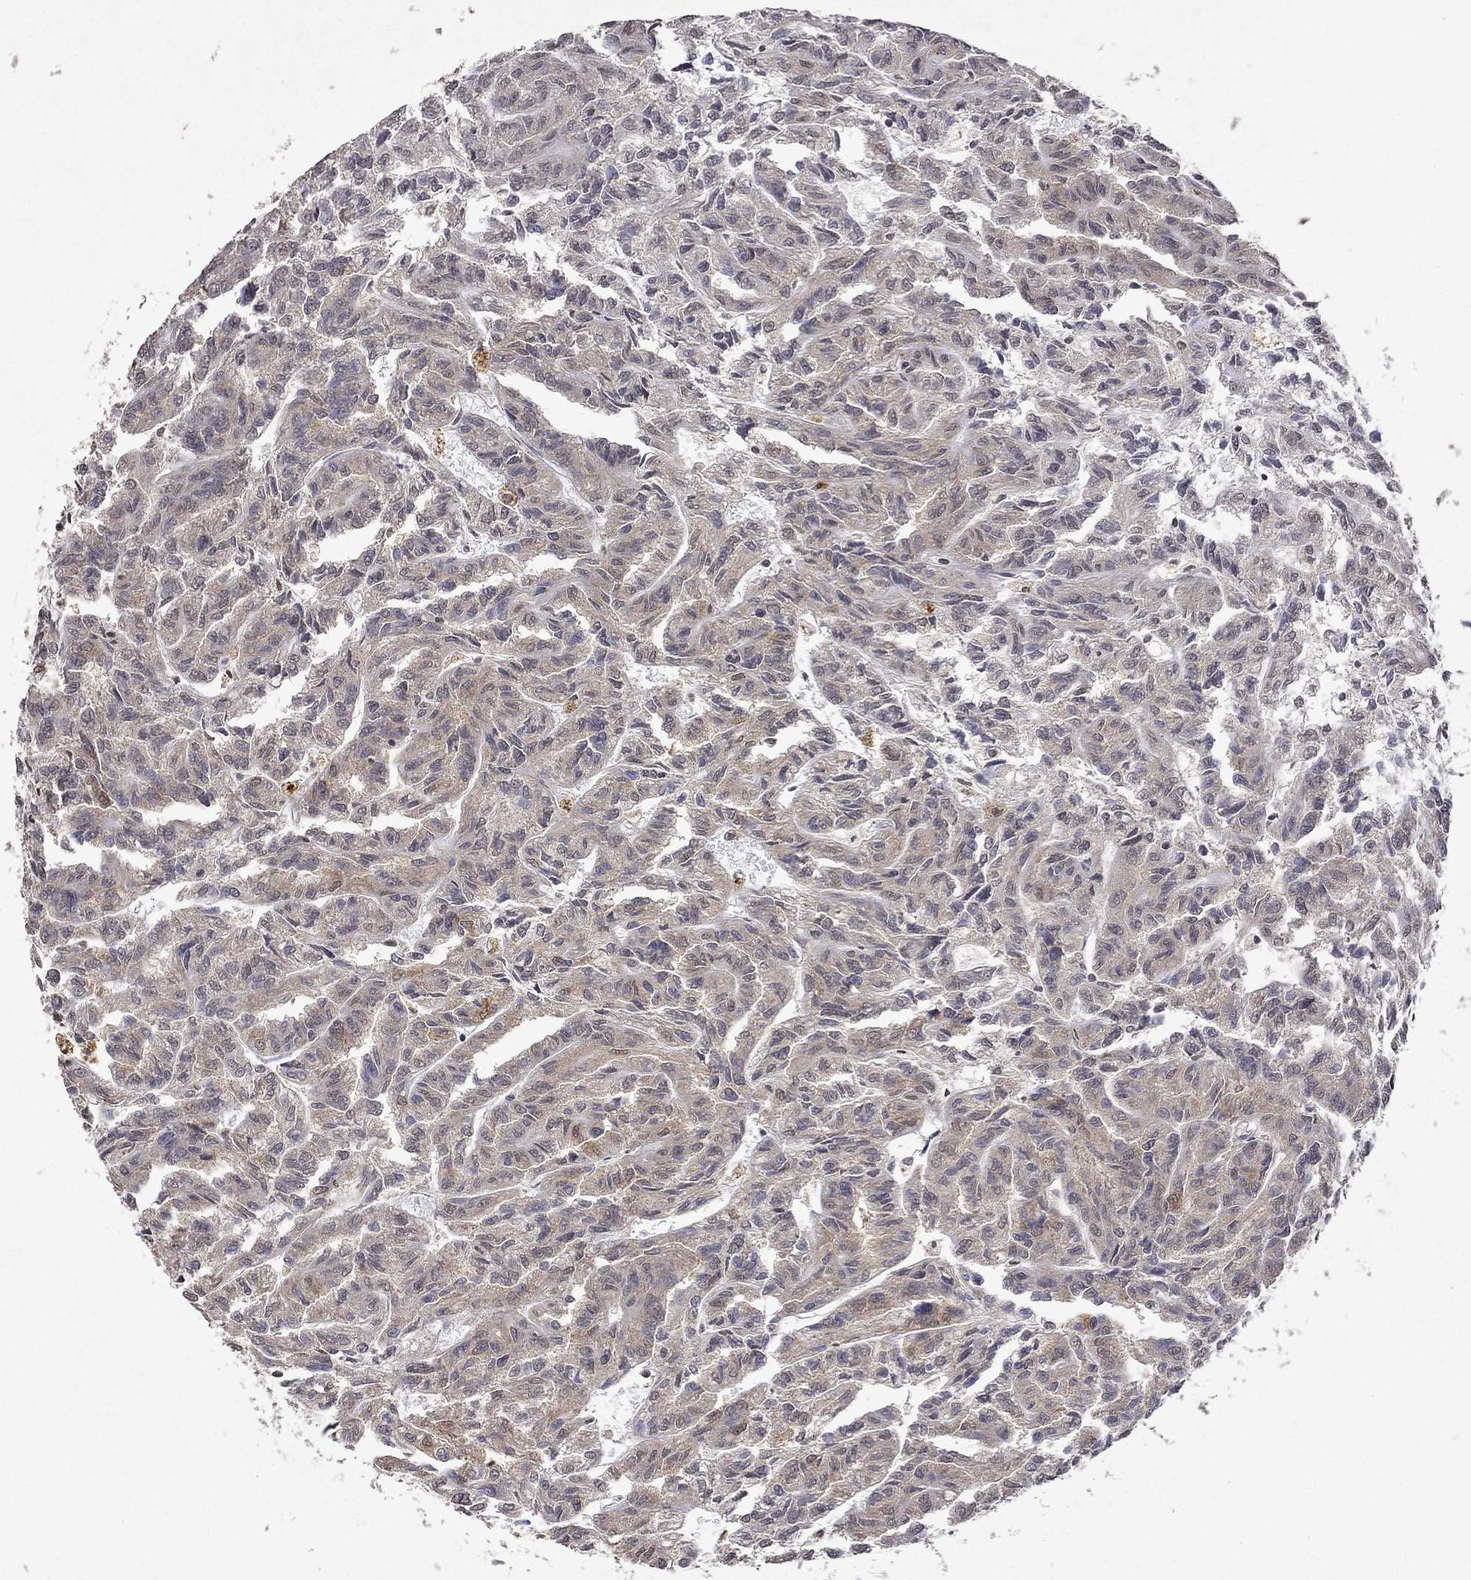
{"staining": {"intensity": "weak", "quantity": ">75%", "location": "cytoplasmic/membranous"}, "tissue": "renal cancer", "cell_type": "Tumor cells", "image_type": "cancer", "snomed": [{"axis": "morphology", "description": "Adenocarcinoma, NOS"}, {"axis": "topography", "description": "Kidney"}], "caption": "High-power microscopy captured an immunohistochemistry image of adenocarcinoma (renal), revealing weak cytoplasmic/membranous positivity in approximately >75% of tumor cells.", "gene": "TTC38", "patient": {"sex": "male", "age": 79}}